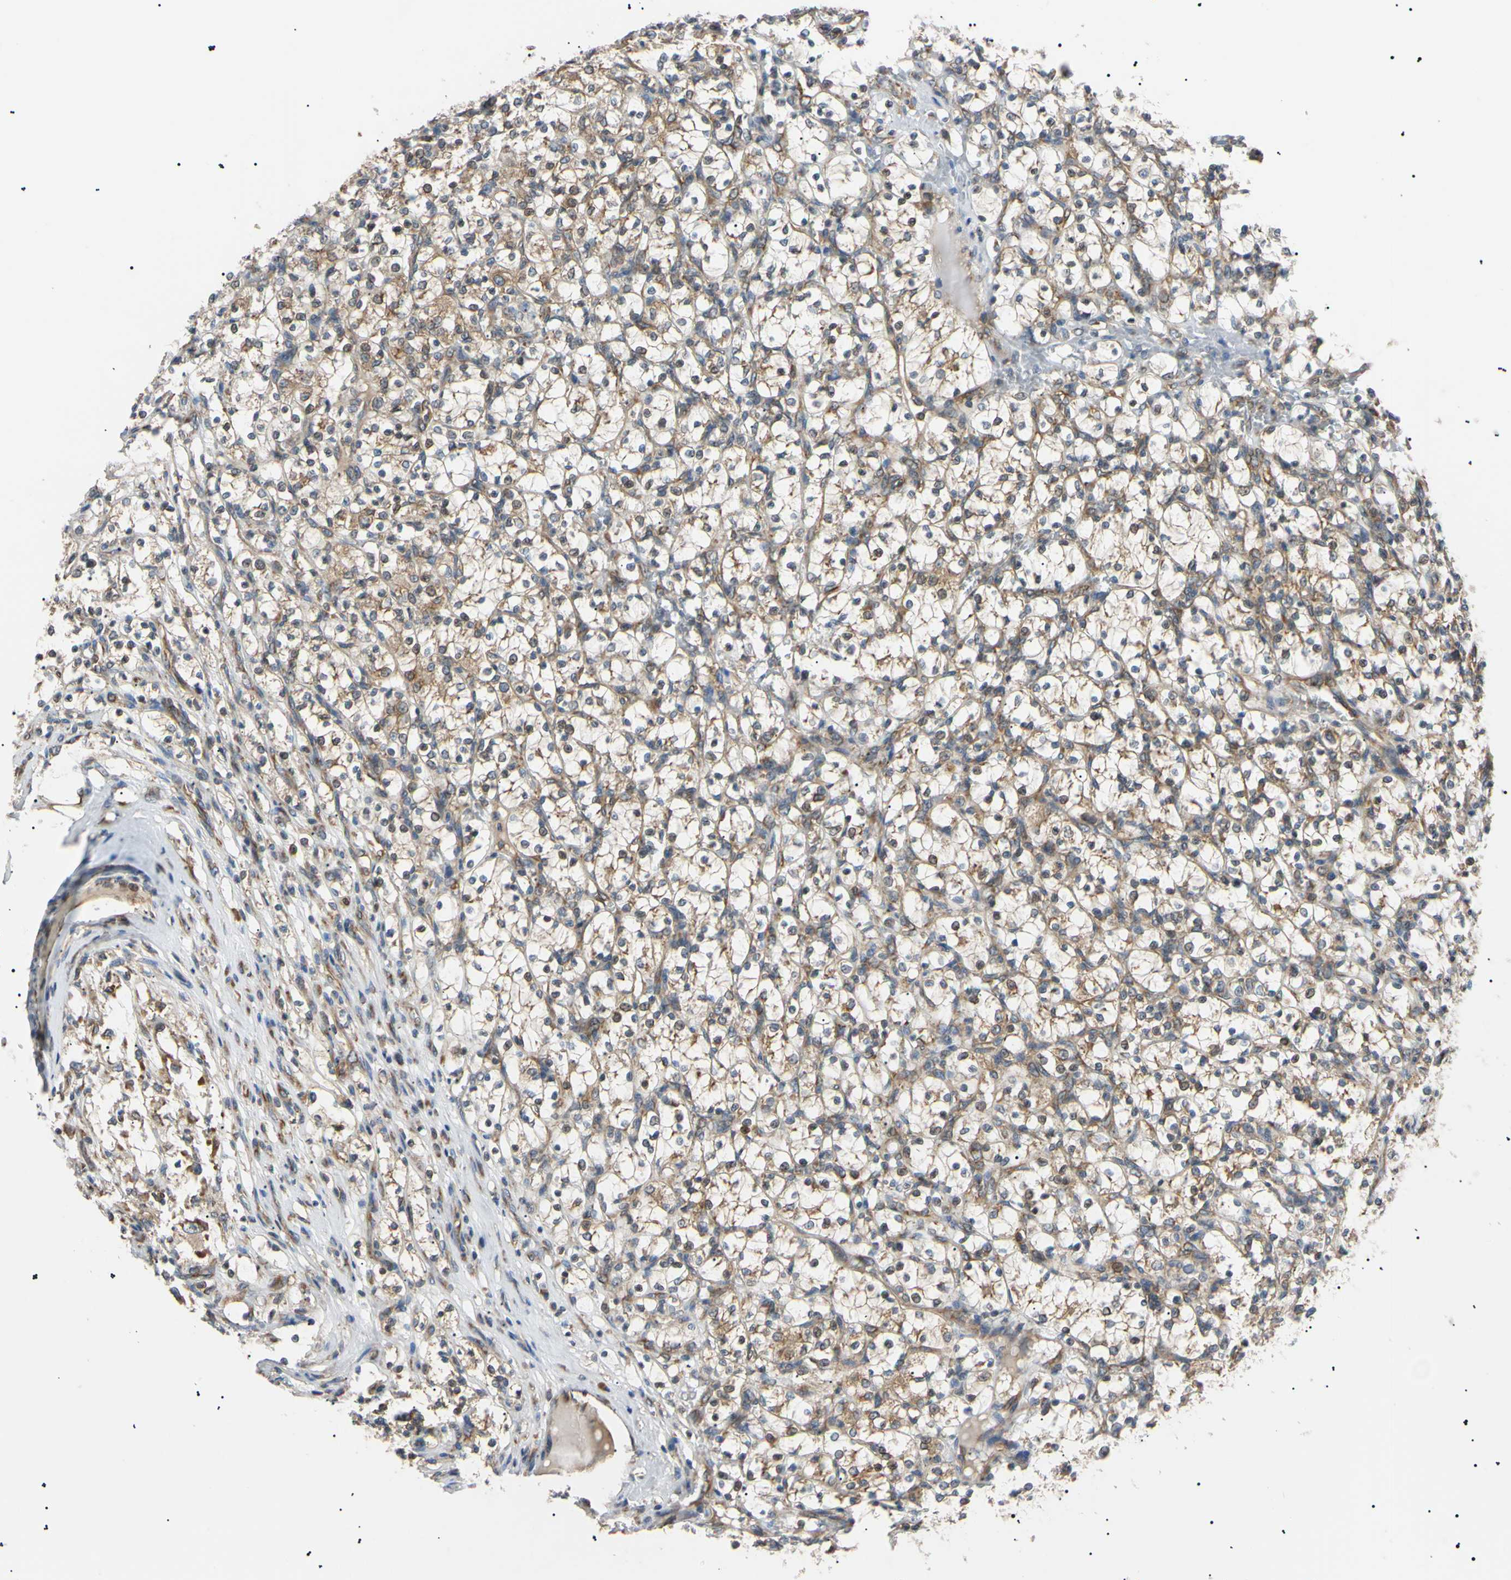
{"staining": {"intensity": "moderate", "quantity": "25%-75%", "location": "cytoplasmic/membranous"}, "tissue": "renal cancer", "cell_type": "Tumor cells", "image_type": "cancer", "snomed": [{"axis": "morphology", "description": "Adenocarcinoma, NOS"}, {"axis": "topography", "description": "Kidney"}], "caption": "Human renal cancer stained with a brown dye reveals moderate cytoplasmic/membranous positive staining in approximately 25%-75% of tumor cells.", "gene": "VAPA", "patient": {"sex": "female", "age": 69}}